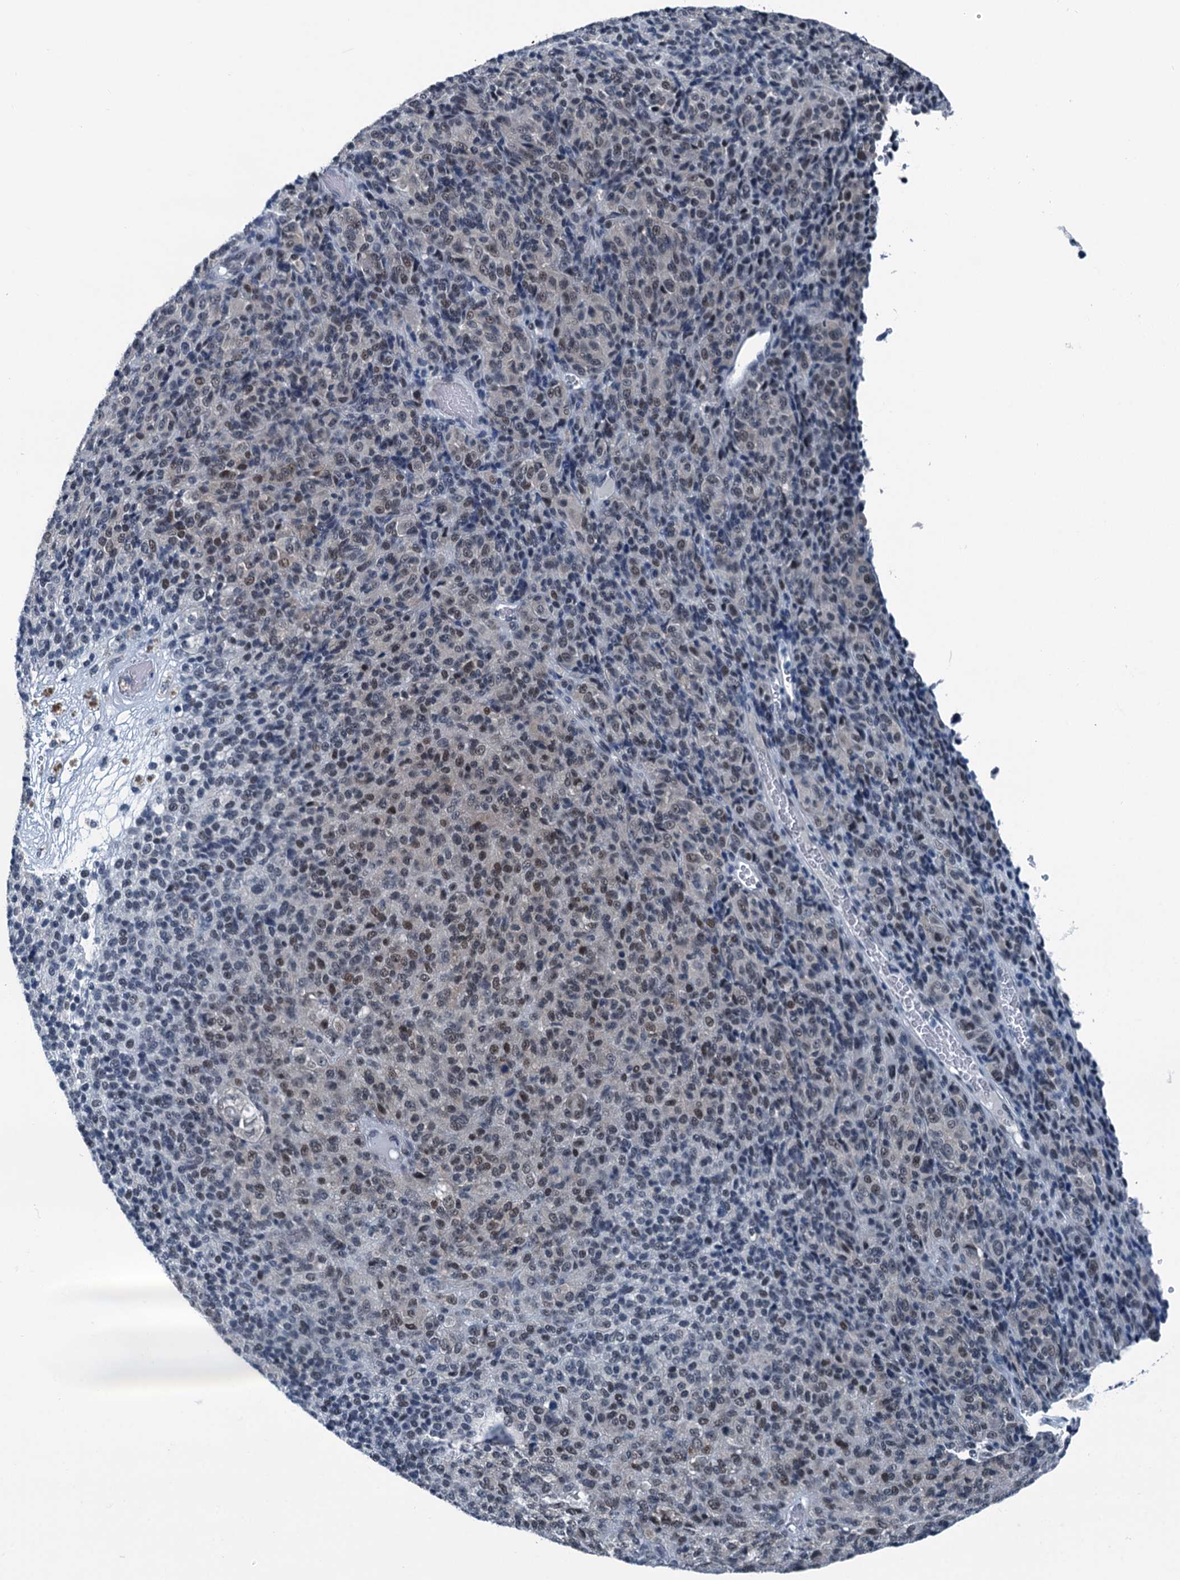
{"staining": {"intensity": "moderate", "quantity": "<25%", "location": "nuclear"}, "tissue": "melanoma", "cell_type": "Tumor cells", "image_type": "cancer", "snomed": [{"axis": "morphology", "description": "Malignant melanoma, Metastatic site"}, {"axis": "topography", "description": "Brain"}], "caption": "Moderate nuclear protein expression is identified in about <25% of tumor cells in malignant melanoma (metastatic site). Nuclei are stained in blue.", "gene": "TRPT1", "patient": {"sex": "female", "age": 56}}